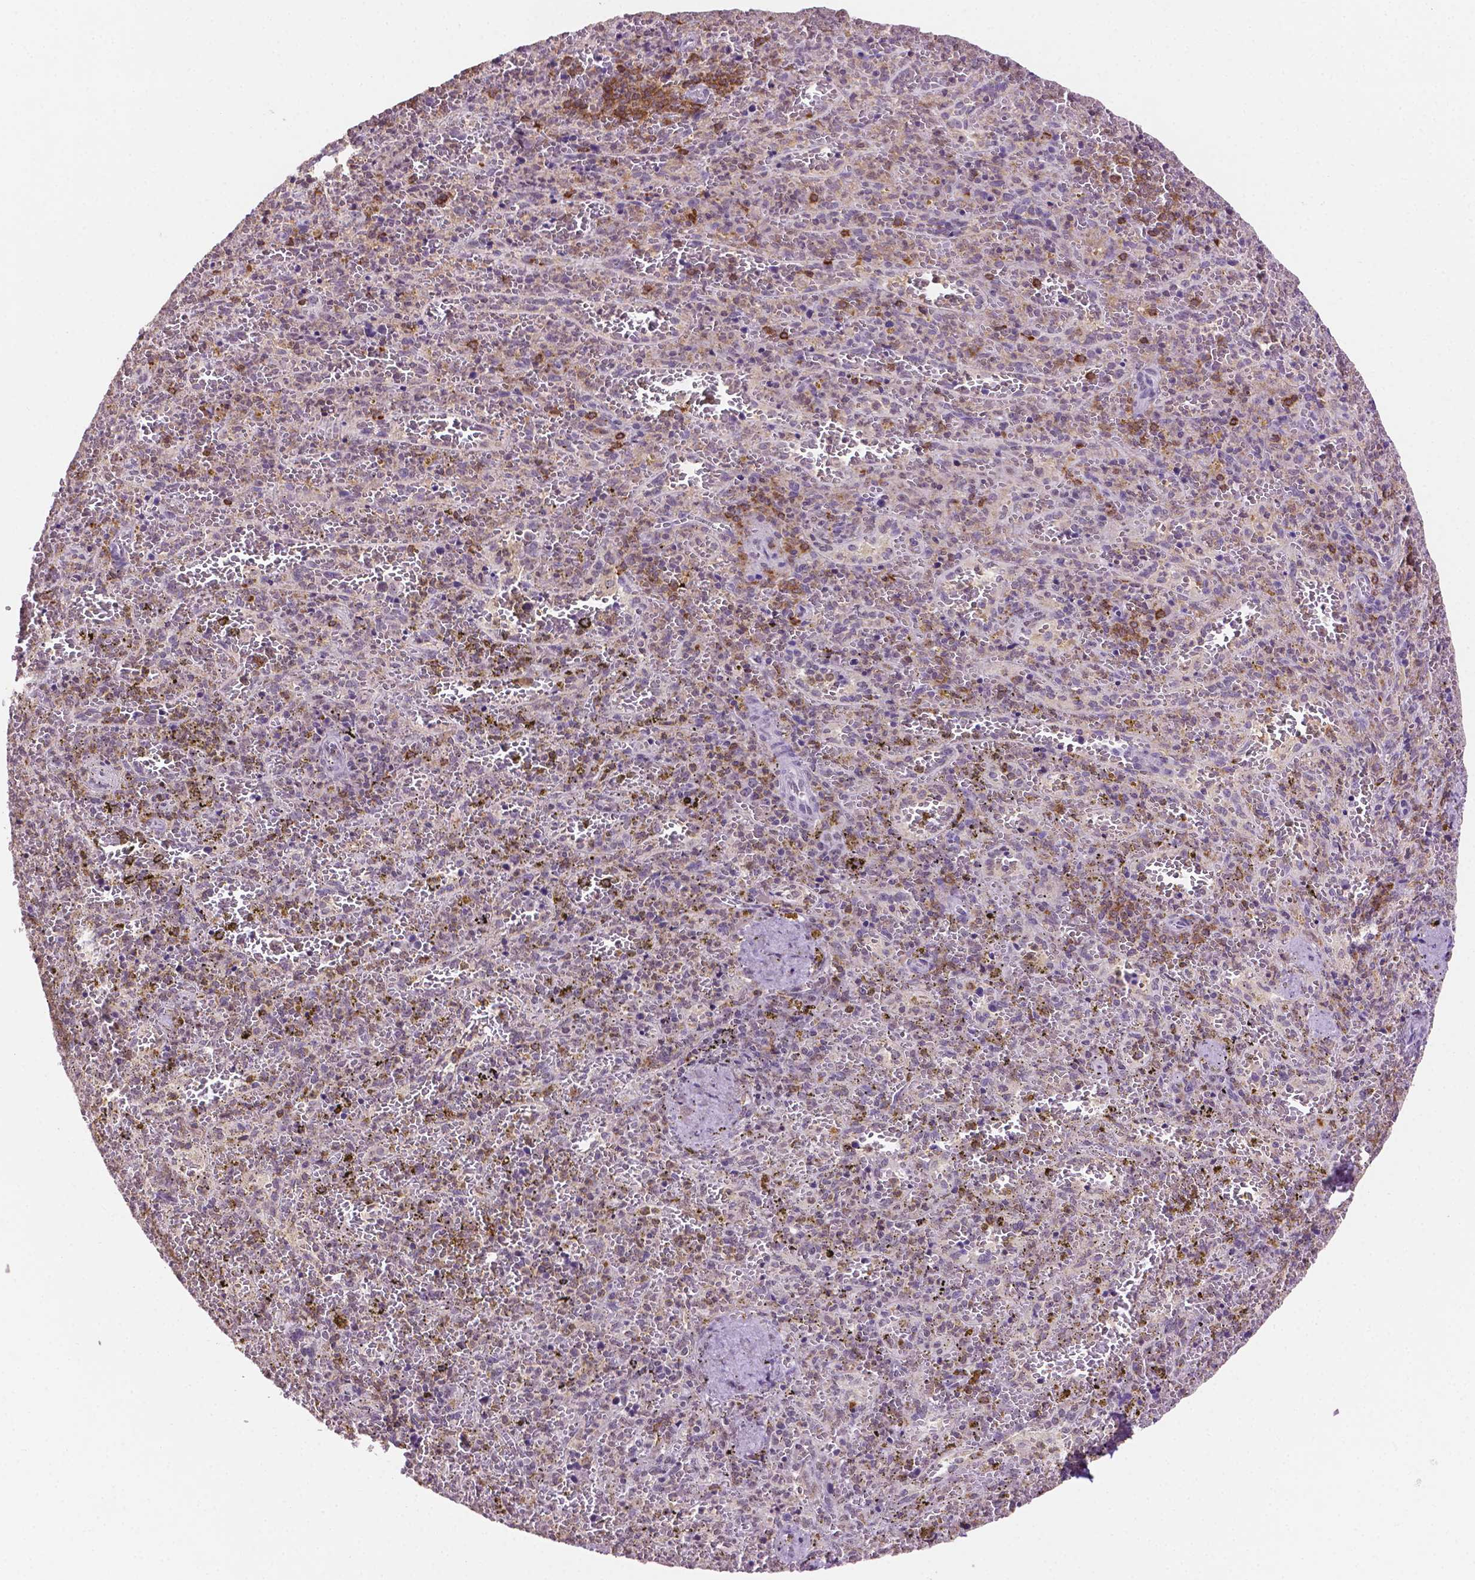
{"staining": {"intensity": "negative", "quantity": "none", "location": "none"}, "tissue": "spleen", "cell_type": "Cells in red pulp", "image_type": "normal", "snomed": [{"axis": "morphology", "description": "Normal tissue, NOS"}, {"axis": "topography", "description": "Spleen"}], "caption": "Human spleen stained for a protein using IHC reveals no staining in cells in red pulp.", "gene": "PTPN6", "patient": {"sex": "female", "age": 50}}